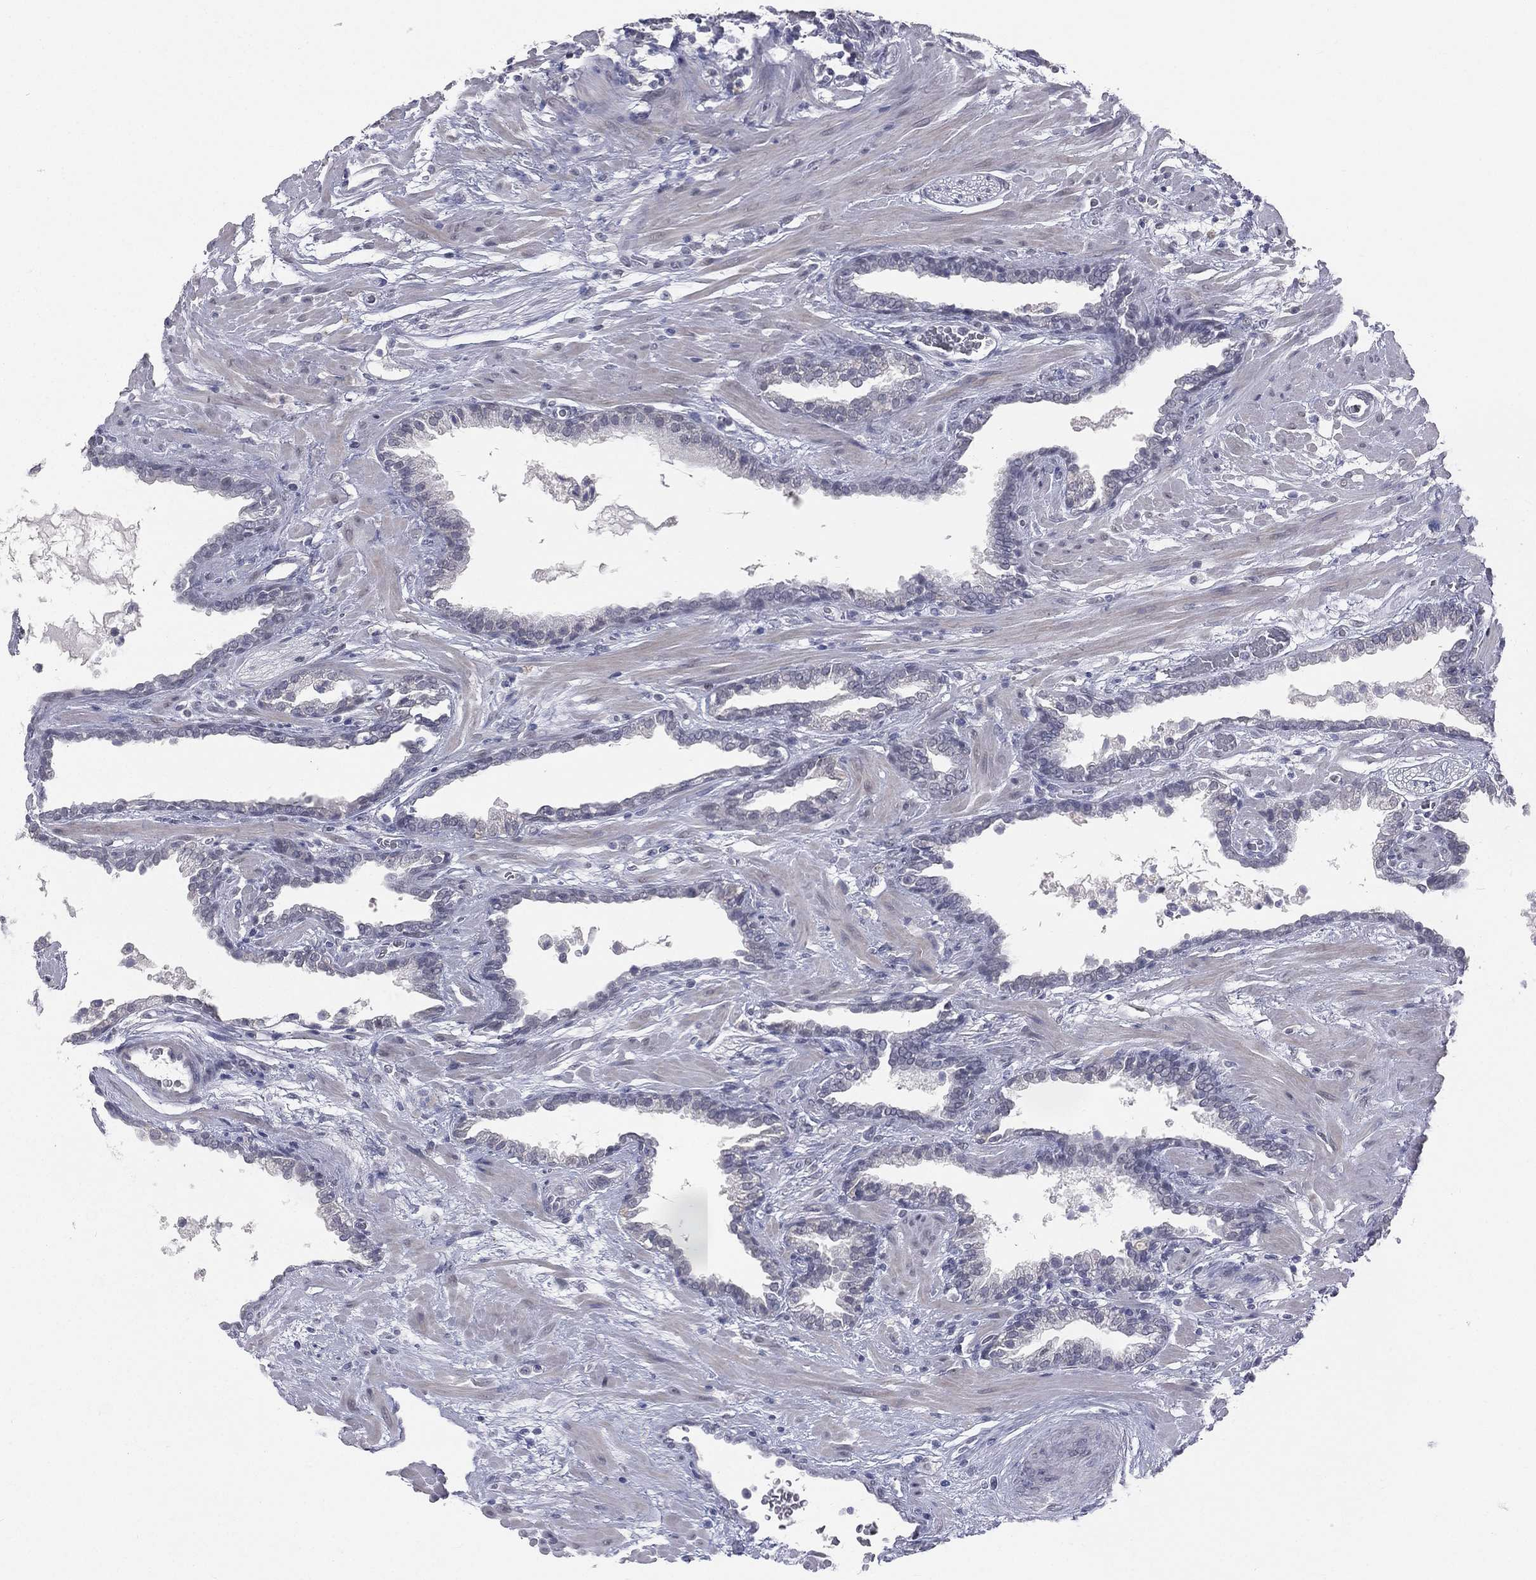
{"staining": {"intensity": "negative", "quantity": "none", "location": "none"}, "tissue": "prostate cancer", "cell_type": "Tumor cells", "image_type": "cancer", "snomed": [{"axis": "morphology", "description": "Adenocarcinoma, Low grade"}, {"axis": "topography", "description": "Prostate"}], "caption": "A high-resolution image shows IHC staining of prostate cancer (low-grade adenocarcinoma), which demonstrates no significant positivity in tumor cells.", "gene": "DMKN", "patient": {"sex": "male", "age": 69}}